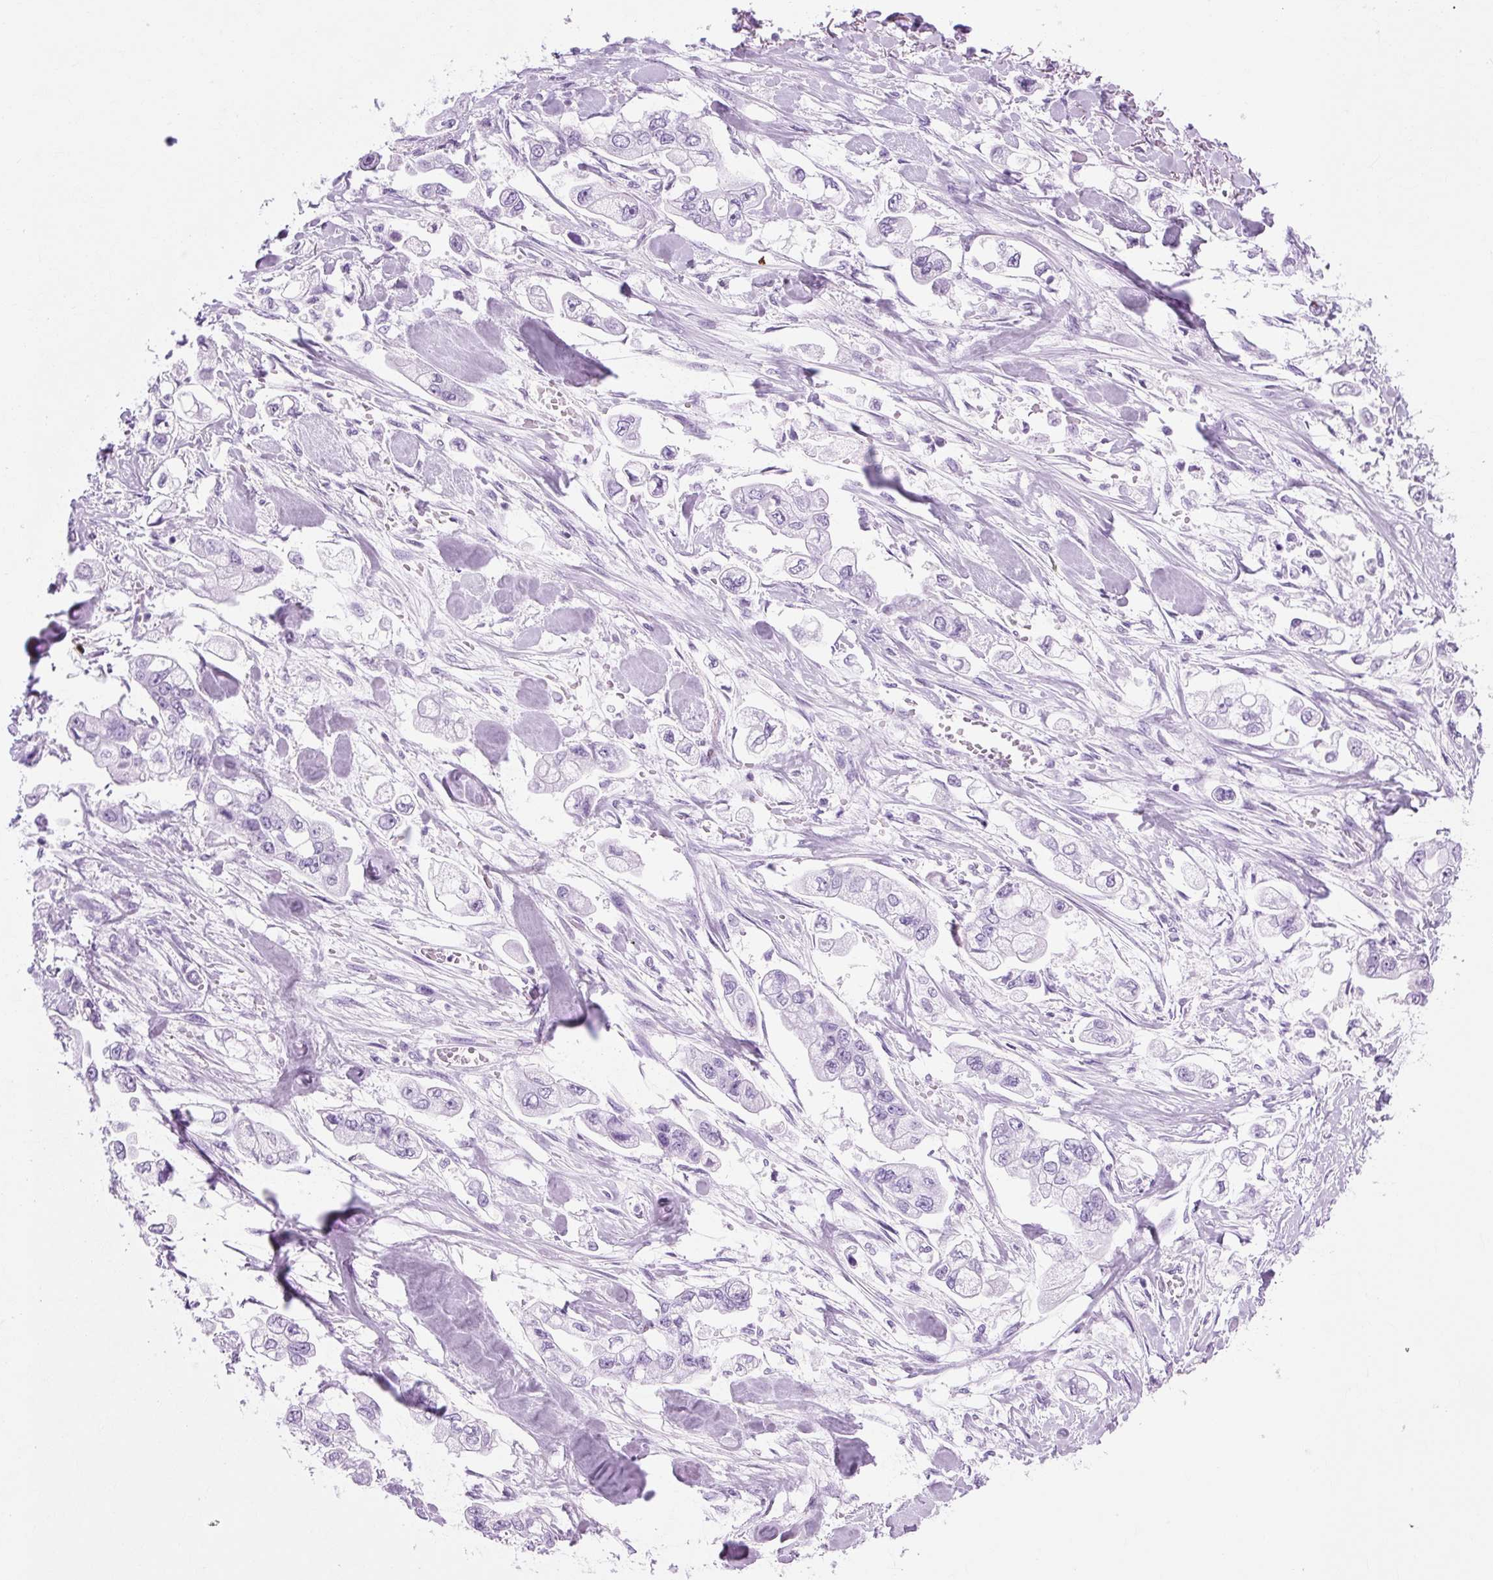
{"staining": {"intensity": "negative", "quantity": "none", "location": "none"}, "tissue": "stomach cancer", "cell_type": "Tumor cells", "image_type": "cancer", "snomed": [{"axis": "morphology", "description": "Adenocarcinoma, NOS"}, {"axis": "topography", "description": "Stomach"}], "caption": "The histopathology image displays no significant expression in tumor cells of stomach adenocarcinoma.", "gene": "TMEM89", "patient": {"sex": "male", "age": 62}}